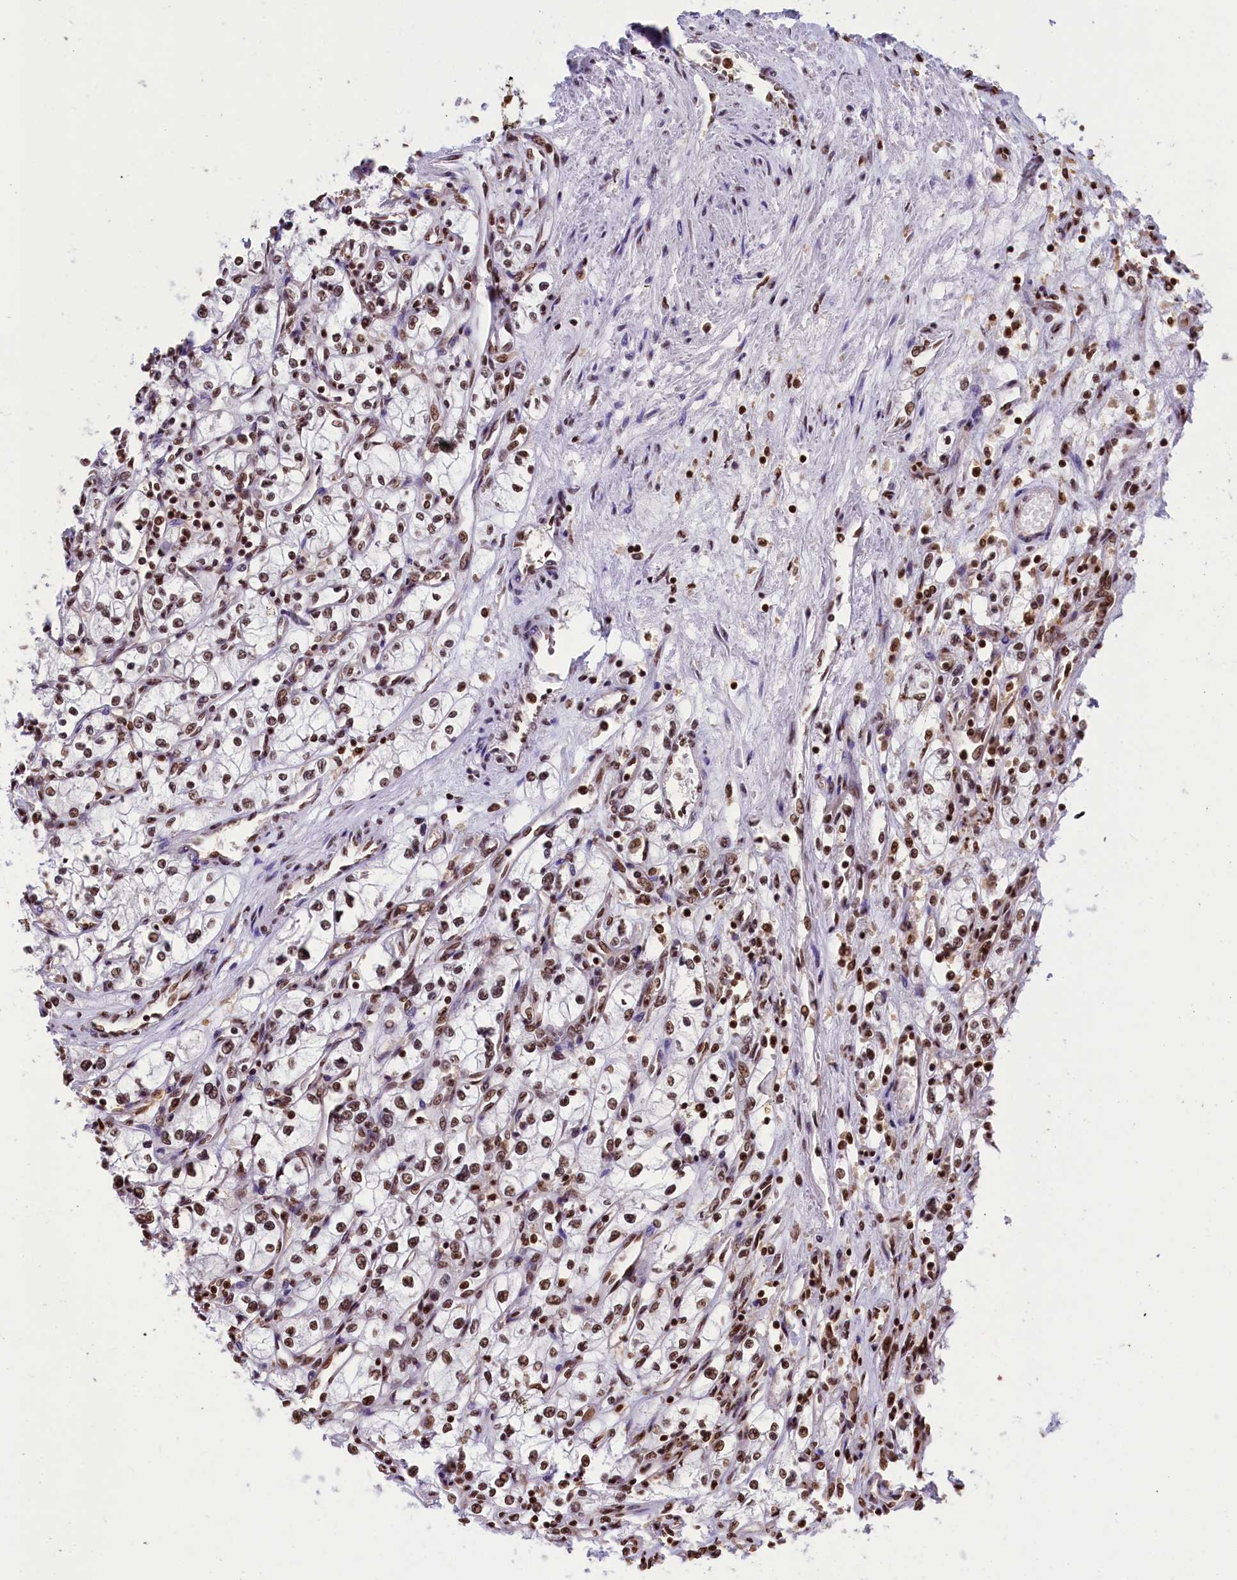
{"staining": {"intensity": "moderate", "quantity": ">75%", "location": "nuclear"}, "tissue": "renal cancer", "cell_type": "Tumor cells", "image_type": "cancer", "snomed": [{"axis": "morphology", "description": "Adenocarcinoma, NOS"}, {"axis": "topography", "description": "Kidney"}], "caption": "Adenocarcinoma (renal) tissue demonstrates moderate nuclear positivity in about >75% of tumor cells, visualized by immunohistochemistry.", "gene": "SNRPD2", "patient": {"sex": "male", "age": 59}}